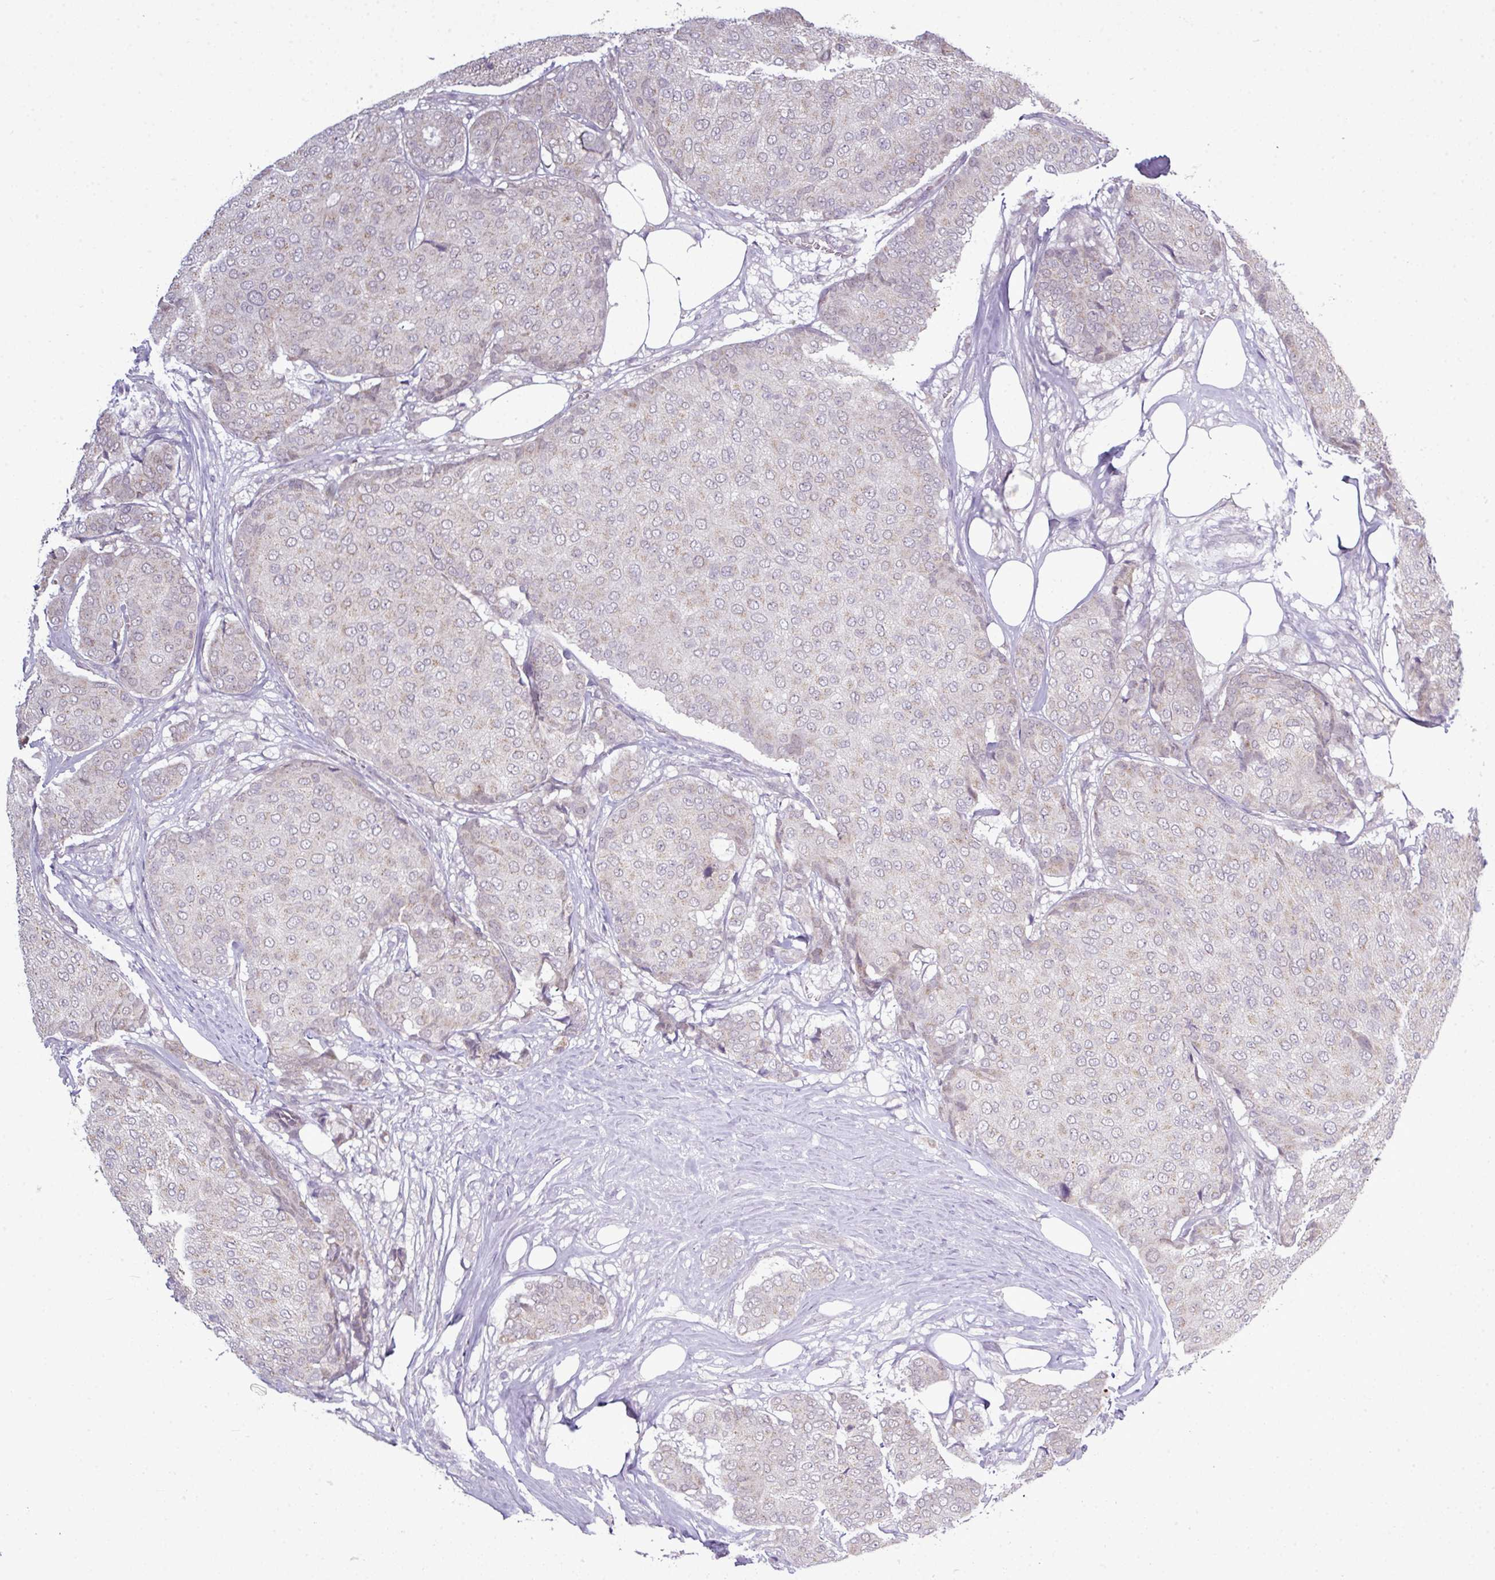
{"staining": {"intensity": "weak", "quantity": "25%-75%", "location": "cytoplasmic/membranous"}, "tissue": "breast cancer", "cell_type": "Tumor cells", "image_type": "cancer", "snomed": [{"axis": "morphology", "description": "Duct carcinoma"}, {"axis": "topography", "description": "Breast"}], "caption": "The micrograph demonstrates staining of breast cancer (infiltrating ductal carcinoma), revealing weak cytoplasmic/membranous protein staining (brown color) within tumor cells. (DAB IHC with brightfield microscopy, high magnification).", "gene": "ZNF217", "patient": {"sex": "female", "age": 75}}